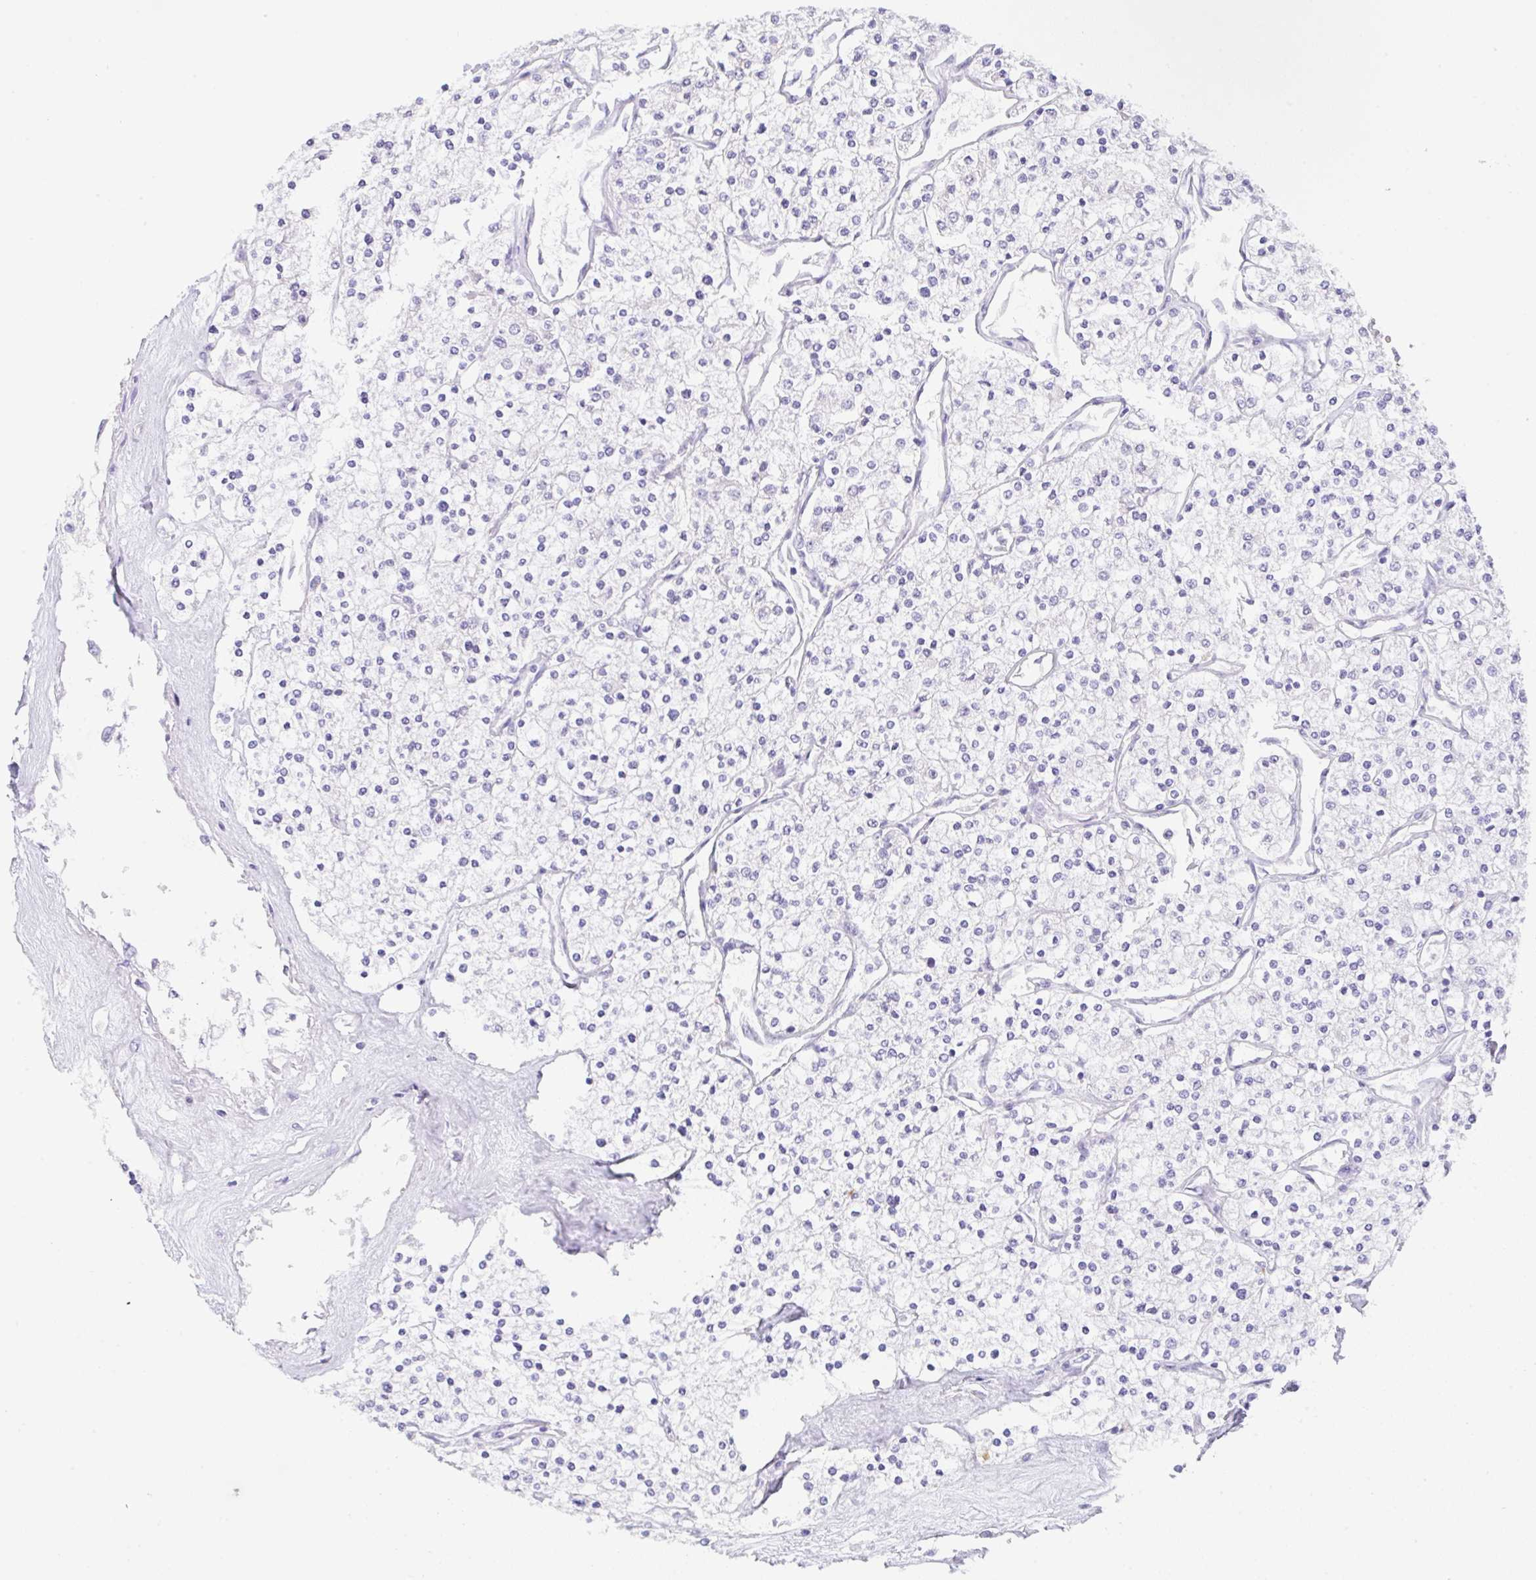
{"staining": {"intensity": "negative", "quantity": "none", "location": "none"}, "tissue": "renal cancer", "cell_type": "Tumor cells", "image_type": "cancer", "snomed": [{"axis": "morphology", "description": "Adenocarcinoma, NOS"}, {"axis": "topography", "description": "Kidney"}], "caption": "IHC of renal cancer demonstrates no staining in tumor cells.", "gene": "TRAF4", "patient": {"sex": "male", "age": 80}}